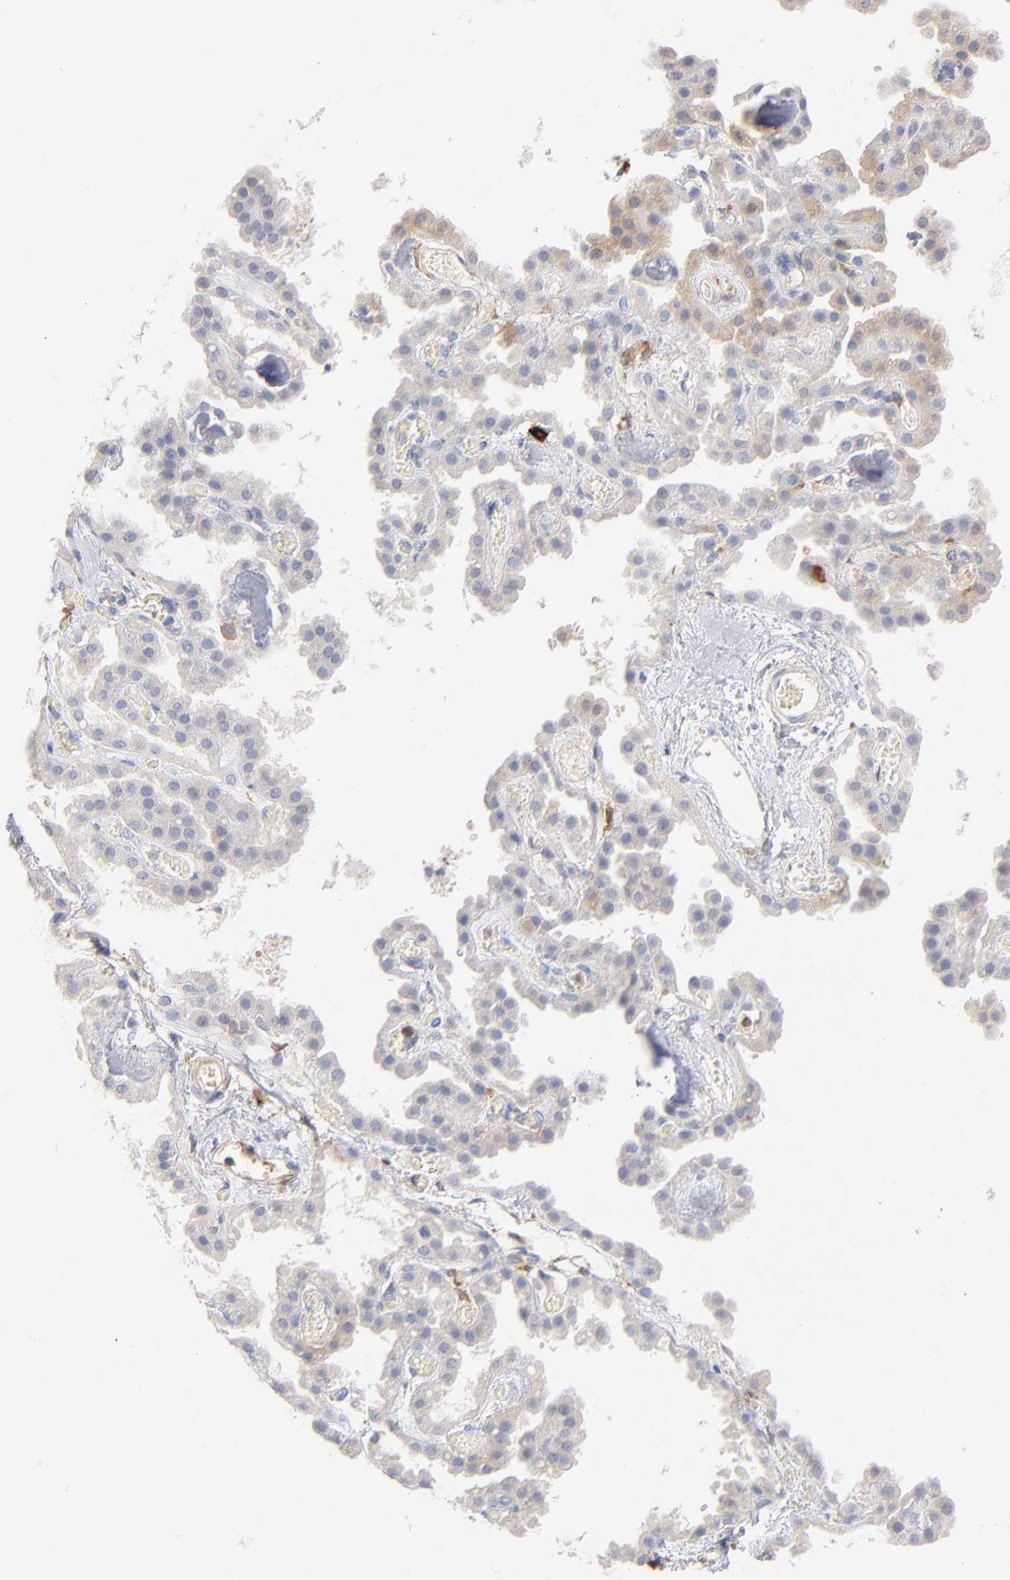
{"staining": {"intensity": "negative", "quantity": "none", "location": "none"}, "tissue": "hippocampus", "cell_type": "Glial cells", "image_type": "normal", "snomed": [{"axis": "morphology", "description": "Normal tissue, NOS"}, {"axis": "topography", "description": "Hippocampus"}], "caption": "High magnification brightfield microscopy of benign hippocampus stained with DAB (3,3'-diaminobenzidine) (brown) and counterstained with hematoxylin (blue): glial cells show no significant expression.", "gene": "F12", "patient": {"sex": "female", "age": 19}}